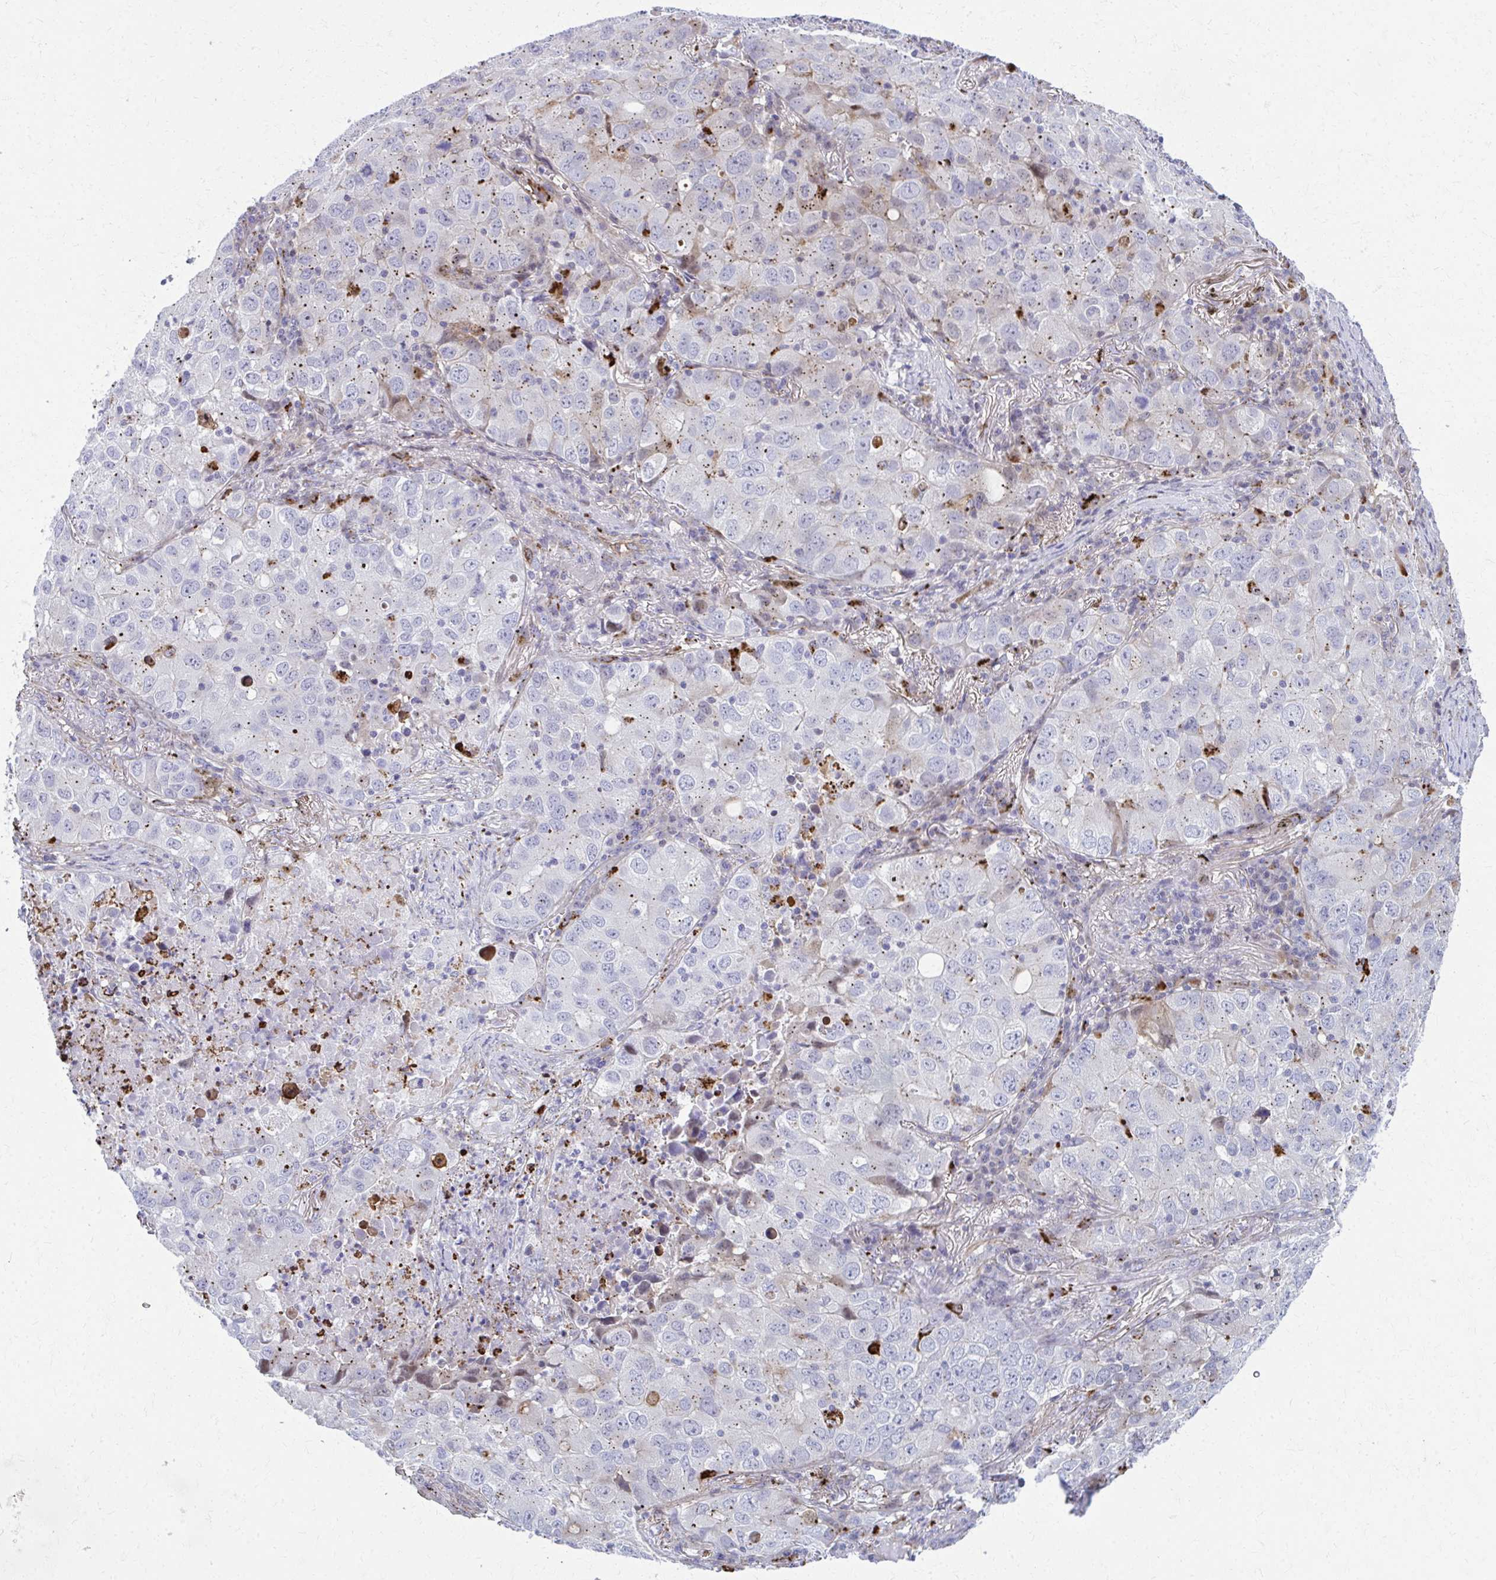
{"staining": {"intensity": "moderate", "quantity": "<25%", "location": "cytoplasmic/membranous"}, "tissue": "lung cancer", "cell_type": "Tumor cells", "image_type": "cancer", "snomed": [{"axis": "morphology", "description": "Normal morphology"}, {"axis": "morphology", "description": "Adenocarcinoma, NOS"}, {"axis": "topography", "description": "Lymph node"}, {"axis": "topography", "description": "Lung"}], "caption": "Protein expression analysis of human lung cancer reveals moderate cytoplasmic/membranous staining in about <25% of tumor cells.", "gene": "LRRC4B", "patient": {"sex": "female", "age": 51}}